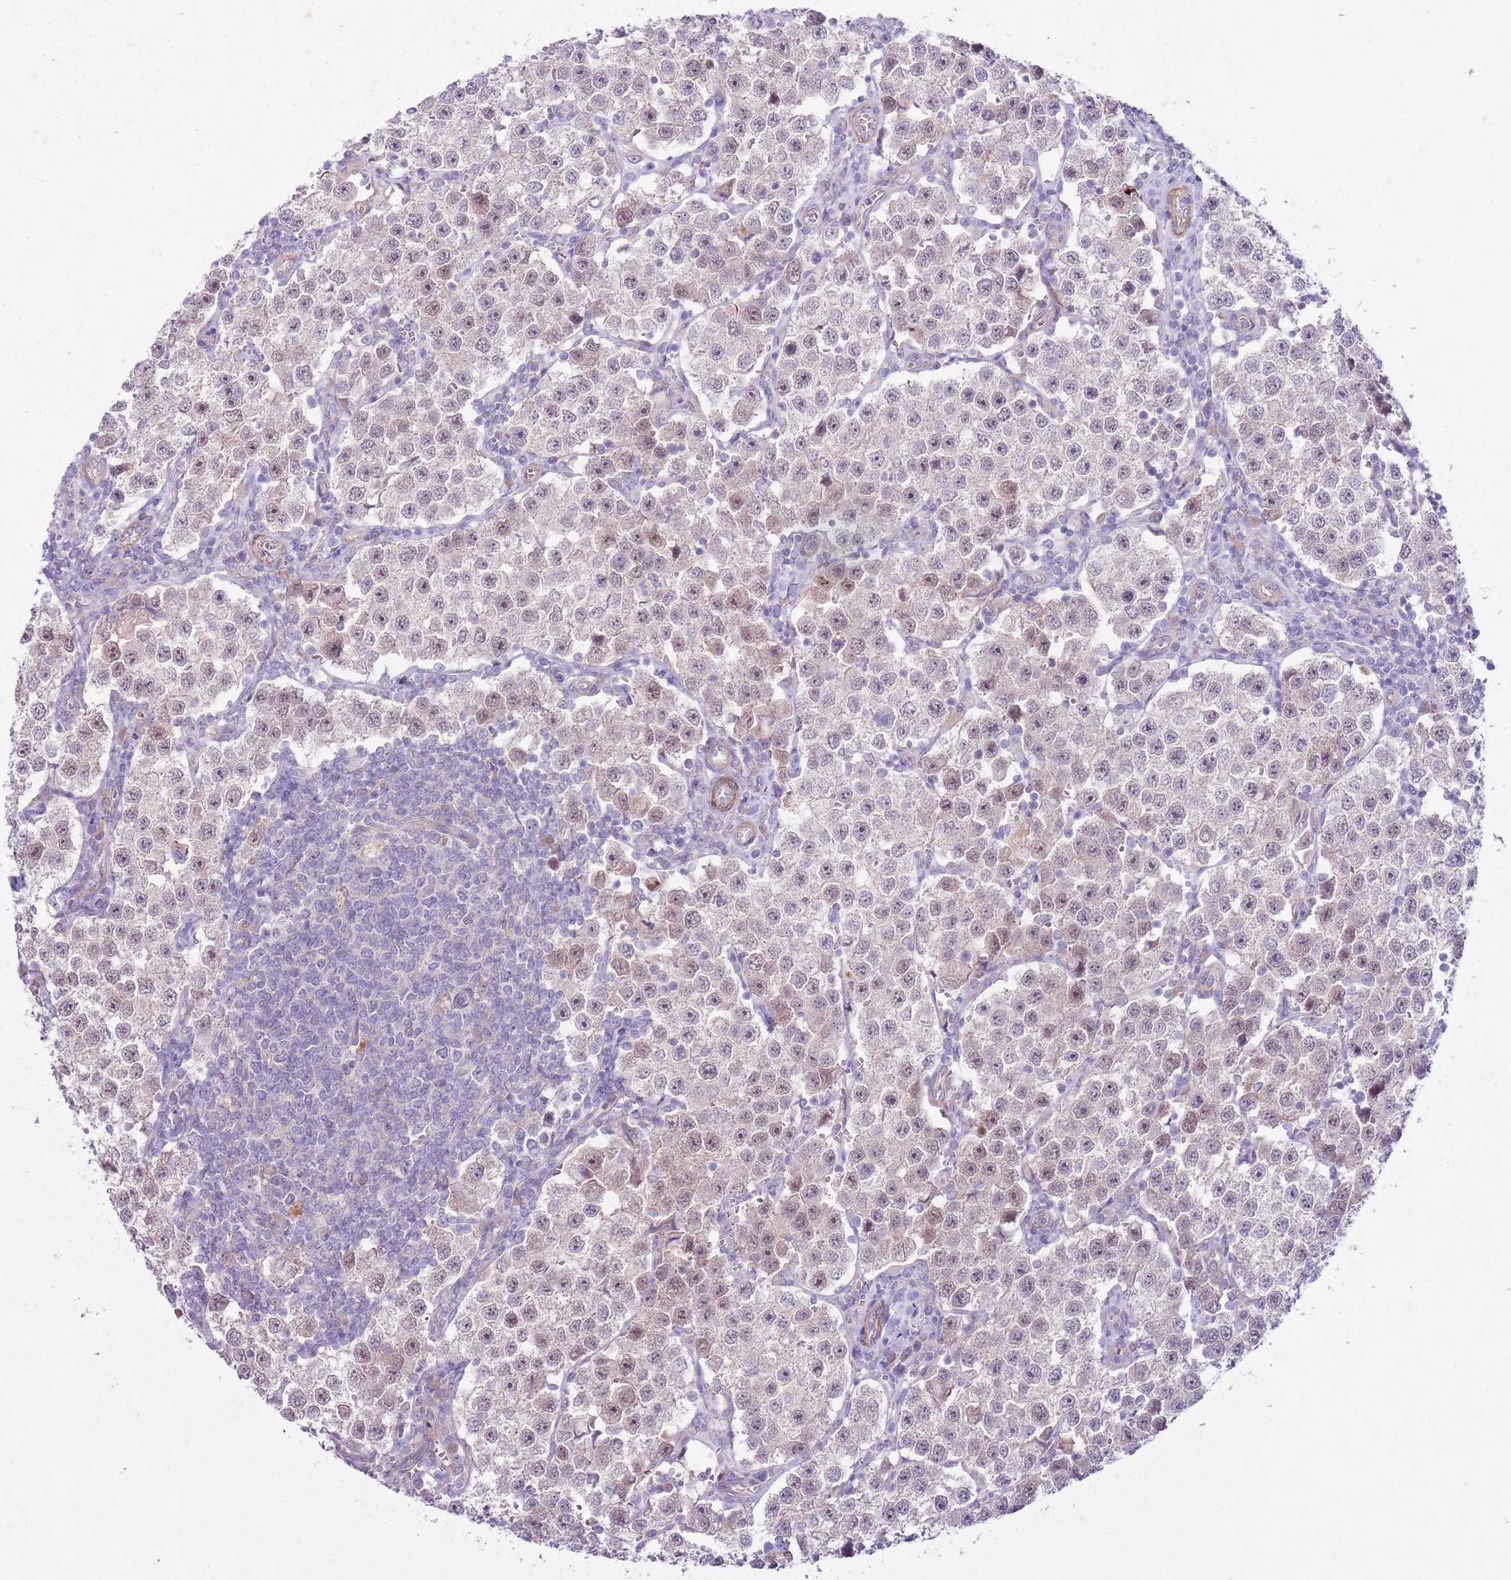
{"staining": {"intensity": "weak", "quantity": ">75%", "location": "nuclear"}, "tissue": "testis cancer", "cell_type": "Tumor cells", "image_type": "cancer", "snomed": [{"axis": "morphology", "description": "Seminoma, NOS"}, {"axis": "topography", "description": "Testis"}], "caption": "This micrograph displays IHC staining of testis cancer (seminoma), with low weak nuclear positivity in approximately >75% of tumor cells.", "gene": "CCNI", "patient": {"sex": "male", "age": 37}}